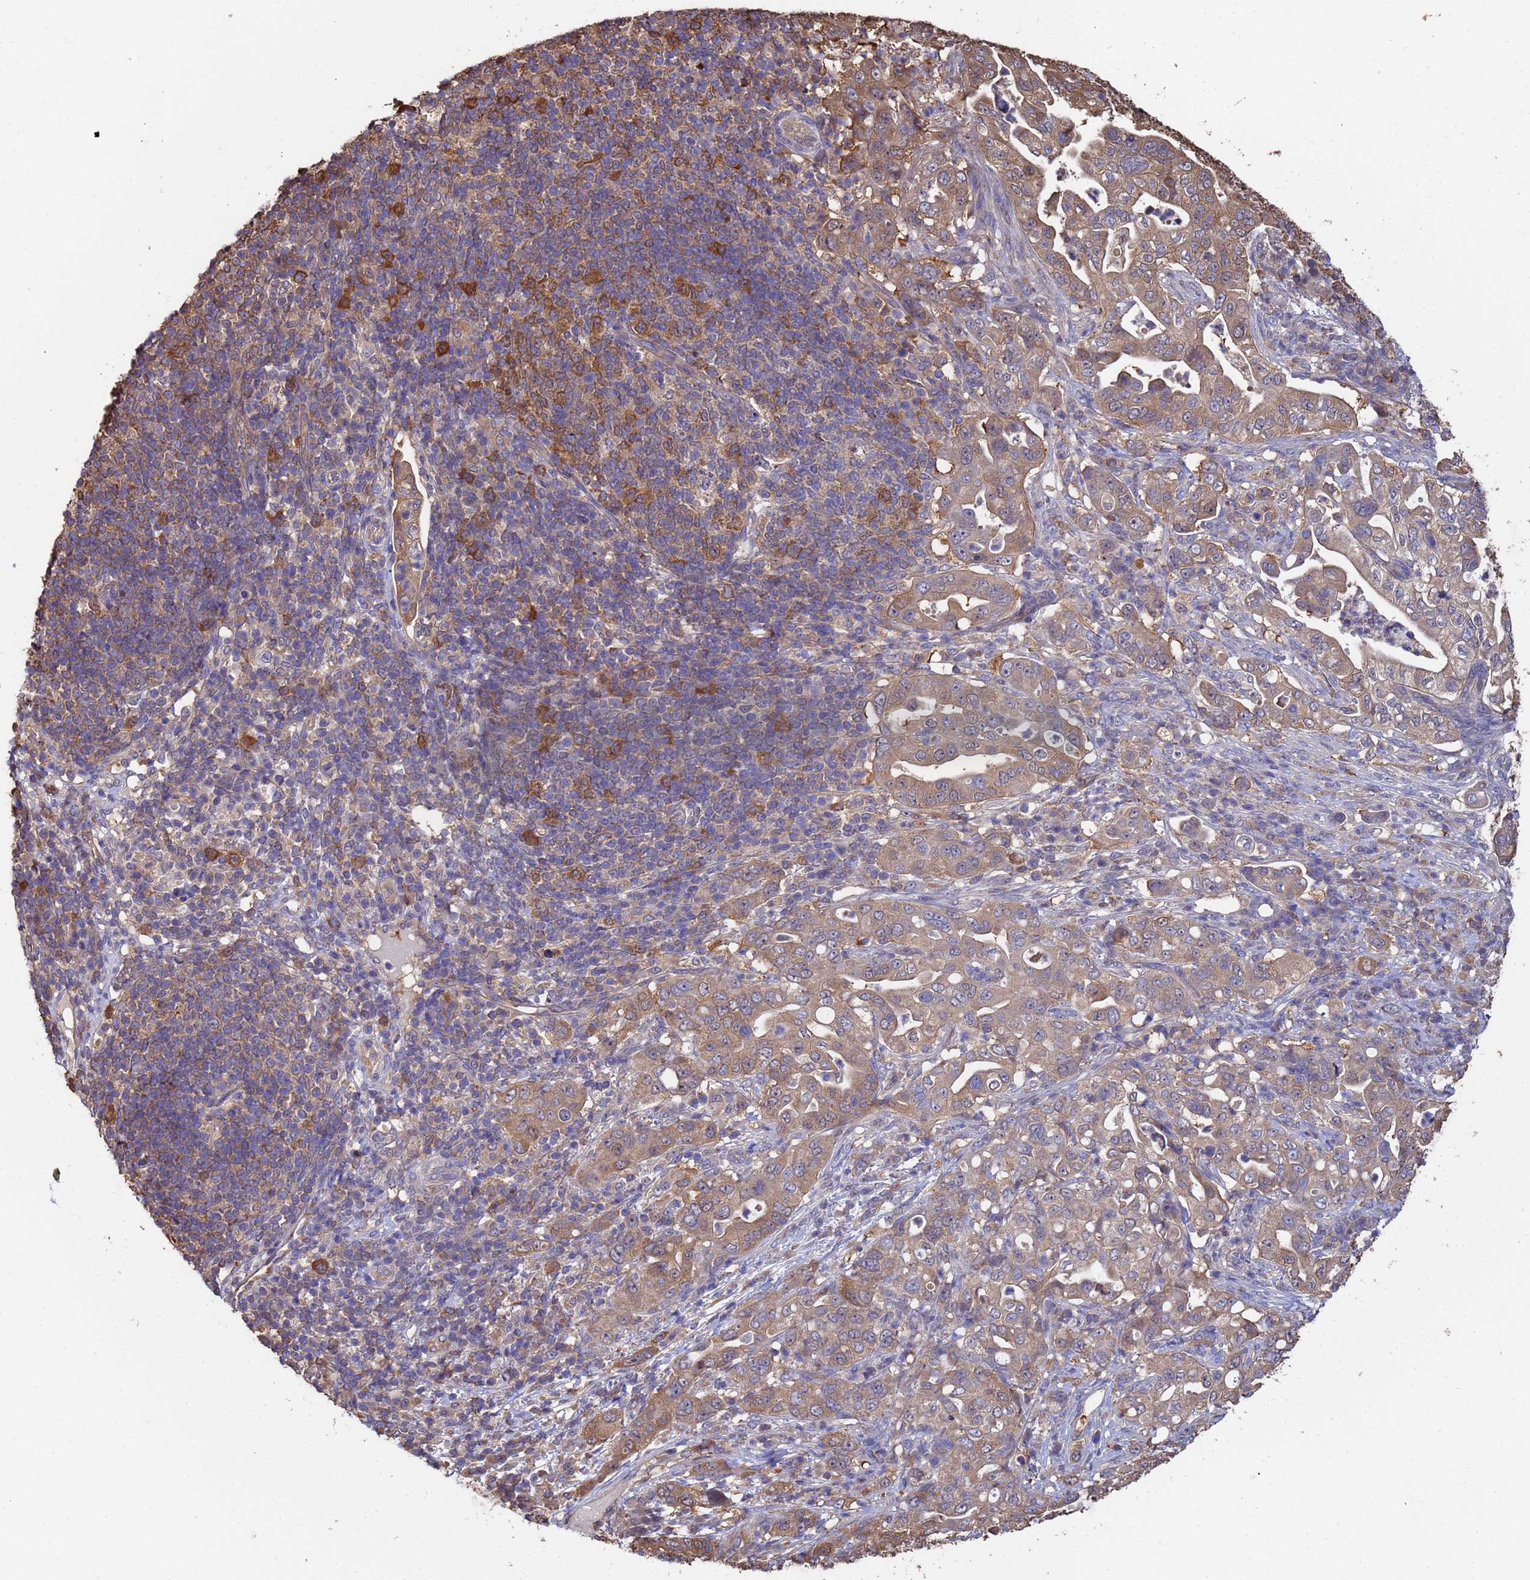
{"staining": {"intensity": "moderate", "quantity": ">75%", "location": "cytoplasmic/membranous"}, "tissue": "pancreatic cancer", "cell_type": "Tumor cells", "image_type": "cancer", "snomed": [{"axis": "morphology", "description": "Normal tissue, NOS"}, {"axis": "morphology", "description": "Adenocarcinoma, NOS"}, {"axis": "topography", "description": "Lymph node"}, {"axis": "topography", "description": "Pancreas"}], "caption": "Protein expression analysis of adenocarcinoma (pancreatic) shows moderate cytoplasmic/membranous staining in about >75% of tumor cells.", "gene": "FAM25A", "patient": {"sex": "female", "age": 67}}